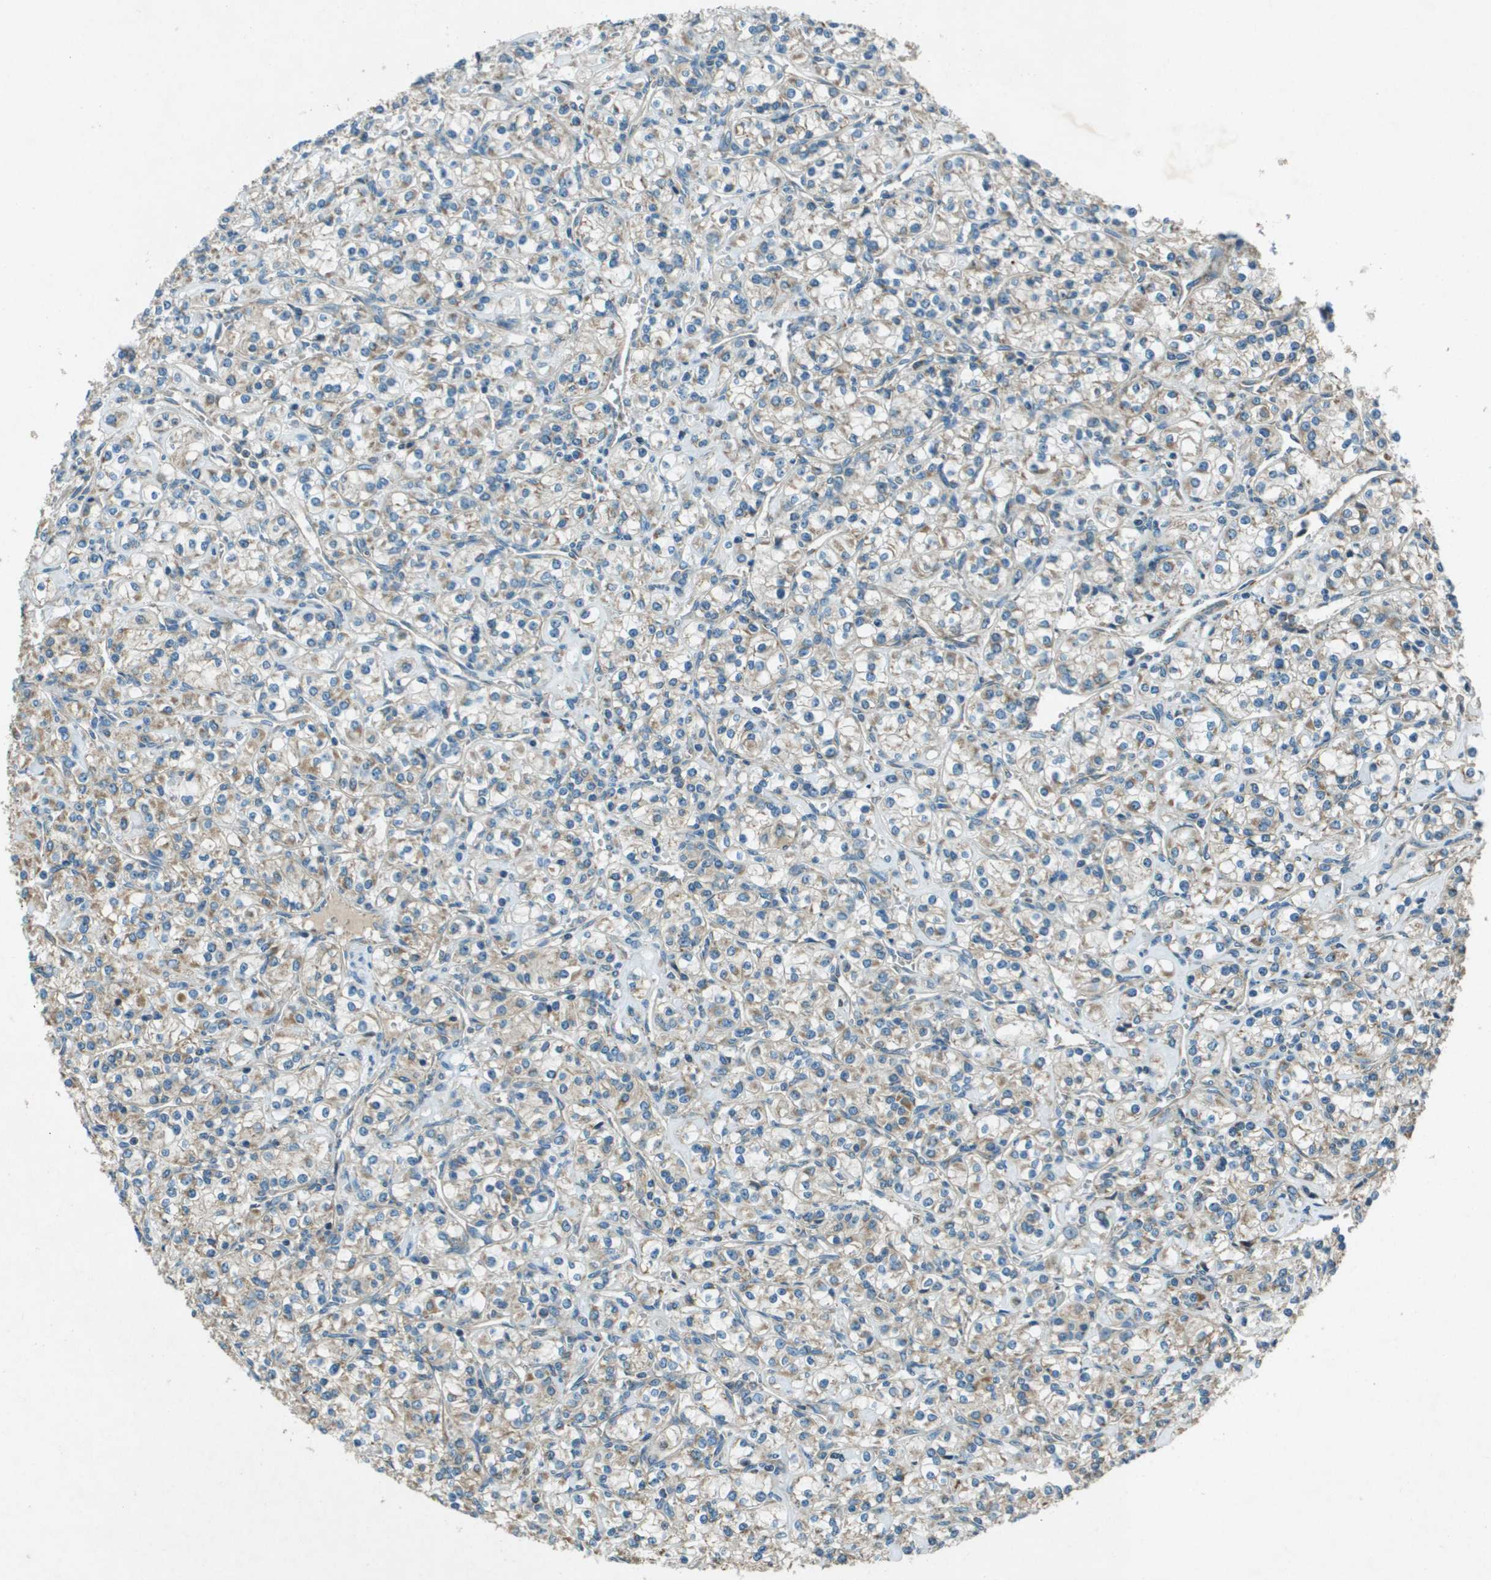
{"staining": {"intensity": "weak", "quantity": ">75%", "location": "cytoplasmic/membranous"}, "tissue": "renal cancer", "cell_type": "Tumor cells", "image_type": "cancer", "snomed": [{"axis": "morphology", "description": "Adenocarcinoma, NOS"}, {"axis": "topography", "description": "Kidney"}], "caption": "Immunohistochemistry (IHC) photomicrograph of neoplastic tissue: human renal adenocarcinoma stained using immunohistochemistry reveals low levels of weak protein expression localized specifically in the cytoplasmic/membranous of tumor cells, appearing as a cytoplasmic/membranous brown color.", "gene": "MIGA1", "patient": {"sex": "male", "age": 77}}